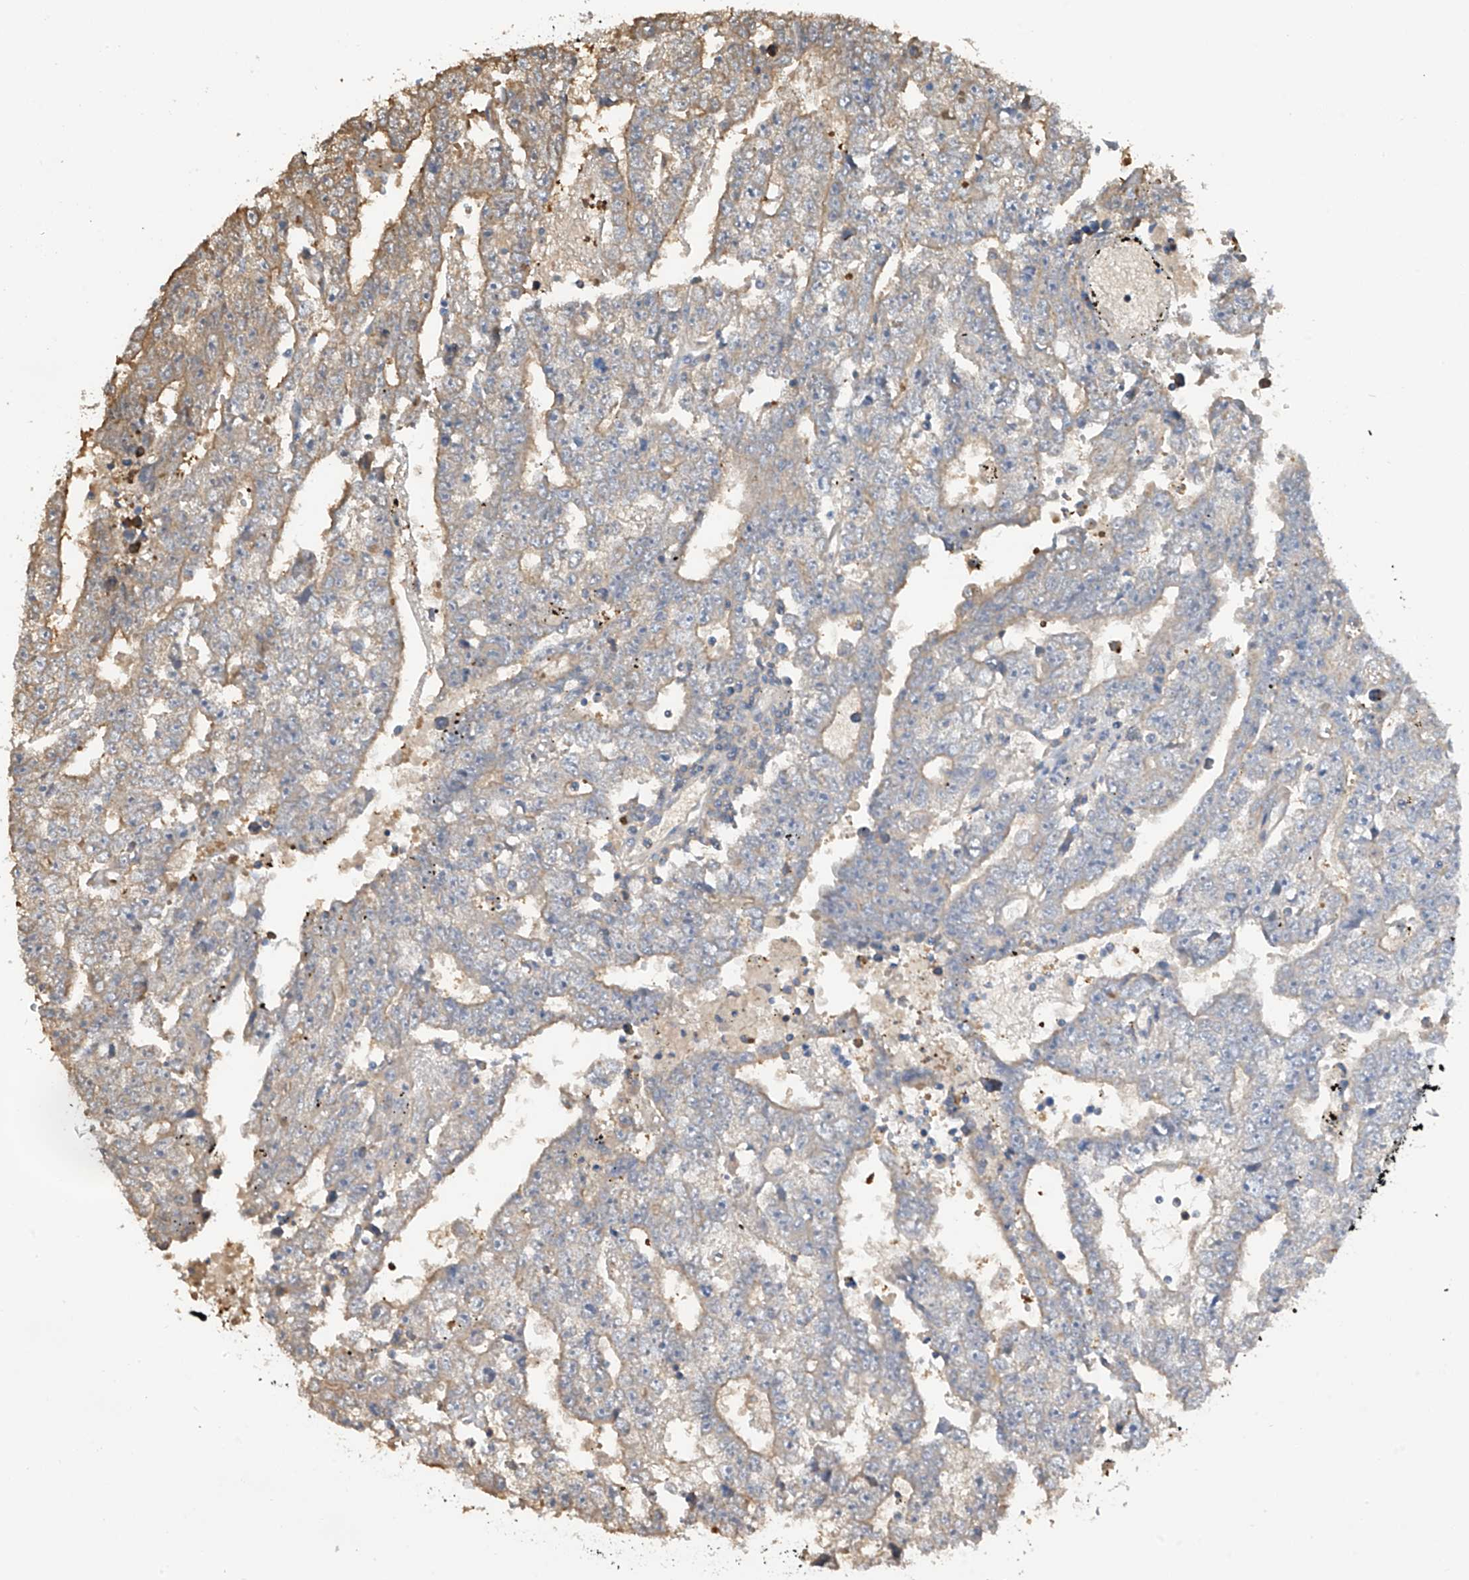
{"staining": {"intensity": "weak", "quantity": "<25%", "location": "cytoplasmic/membranous"}, "tissue": "testis cancer", "cell_type": "Tumor cells", "image_type": "cancer", "snomed": [{"axis": "morphology", "description": "Carcinoma, Embryonal, NOS"}, {"axis": "topography", "description": "Testis"}], "caption": "This histopathology image is of embryonal carcinoma (testis) stained with immunohistochemistry to label a protein in brown with the nuclei are counter-stained blue. There is no expression in tumor cells. The staining is performed using DAB brown chromogen with nuclei counter-stained in using hematoxylin.", "gene": "PMM1", "patient": {"sex": "male", "age": 25}}